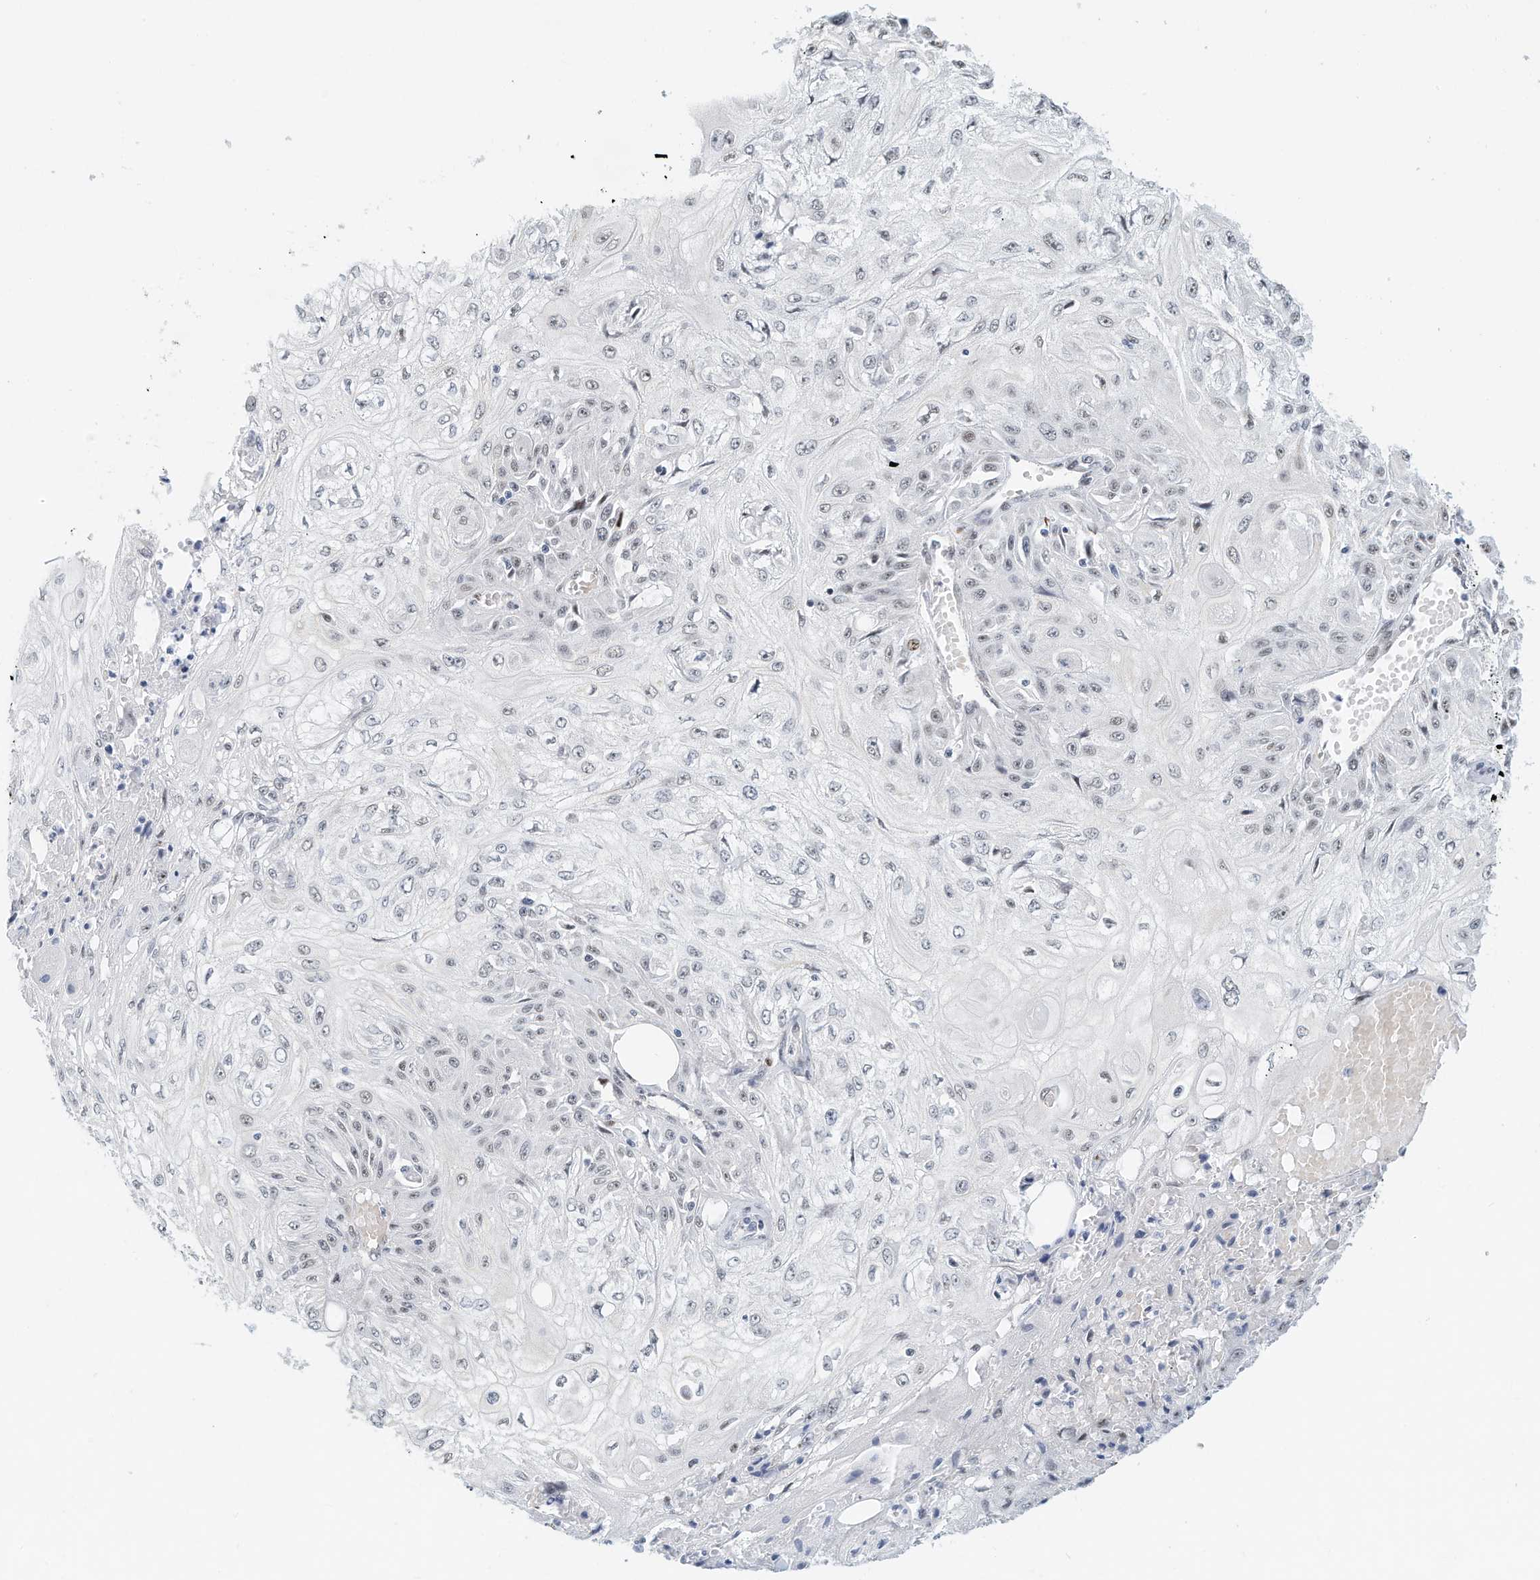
{"staining": {"intensity": "negative", "quantity": "none", "location": "none"}, "tissue": "skin cancer", "cell_type": "Tumor cells", "image_type": "cancer", "snomed": [{"axis": "morphology", "description": "Squamous cell carcinoma, NOS"}, {"axis": "morphology", "description": "Squamous cell carcinoma, metastatic, NOS"}, {"axis": "topography", "description": "Skin"}, {"axis": "topography", "description": "Lymph node"}], "caption": "Protein analysis of skin metastatic squamous cell carcinoma displays no significant positivity in tumor cells.", "gene": "ARHGAP28", "patient": {"sex": "male", "age": 75}}